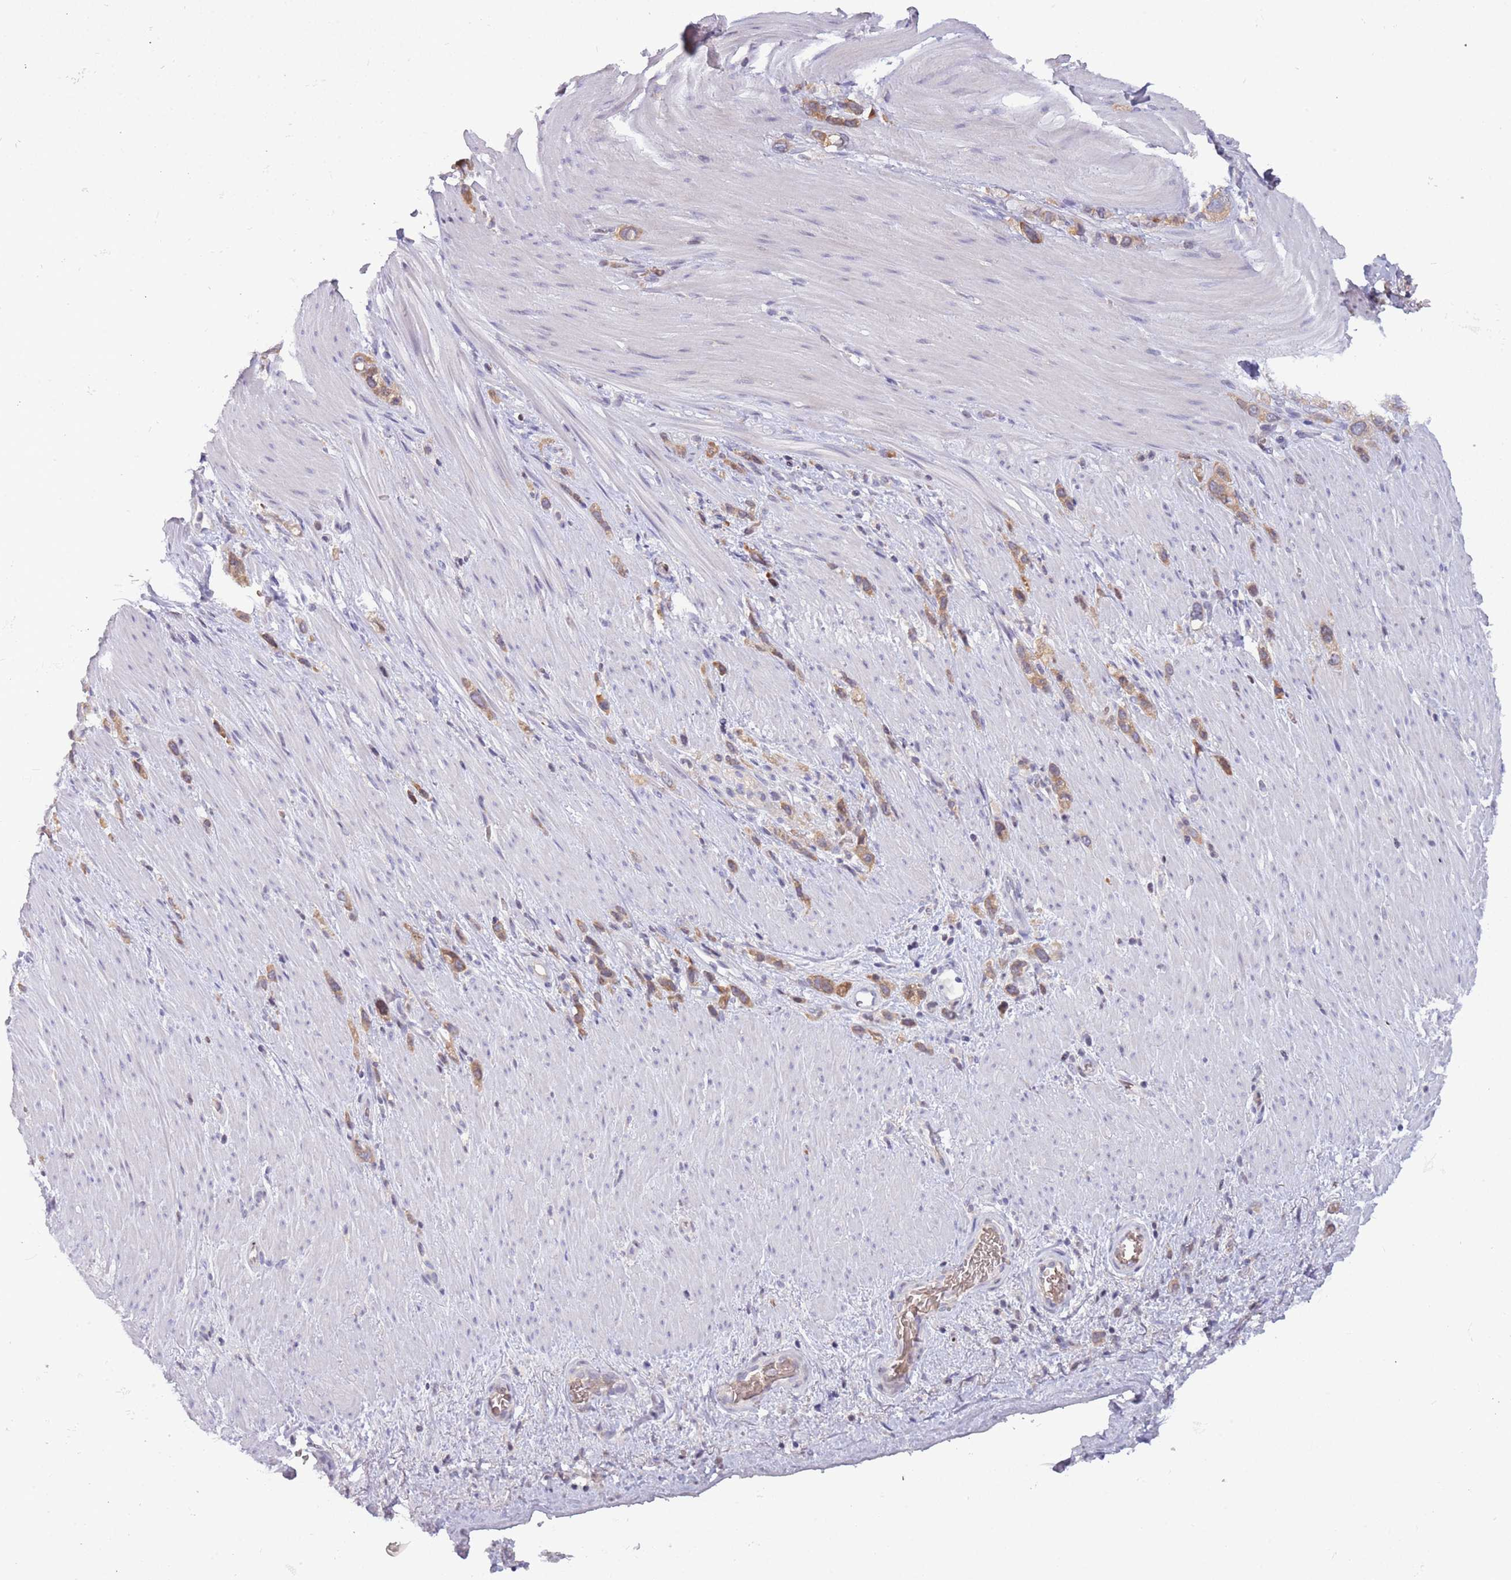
{"staining": {"intensity": "moderate", "quantity": ">75%", "location": "cytoplasmic/membranous"}, "tissue": "stomach cancer", "cell_type": "Tumor cells", "image_type": "cancer", "snomed": [{"axis": "morphology", "description": "Adenocarcinoma, NOS"}, {"axis": "topography", "description": "Stomach"}], "caption": "This image reveals immunohistochemistry staining of human adenocarcinoma (stomach), with medium moderate cytoplasmic/membranous positivity in about >75% of tumor cells.", "gene": "ARHGEF5", "patient": {"sex": "female", "age": 65}}